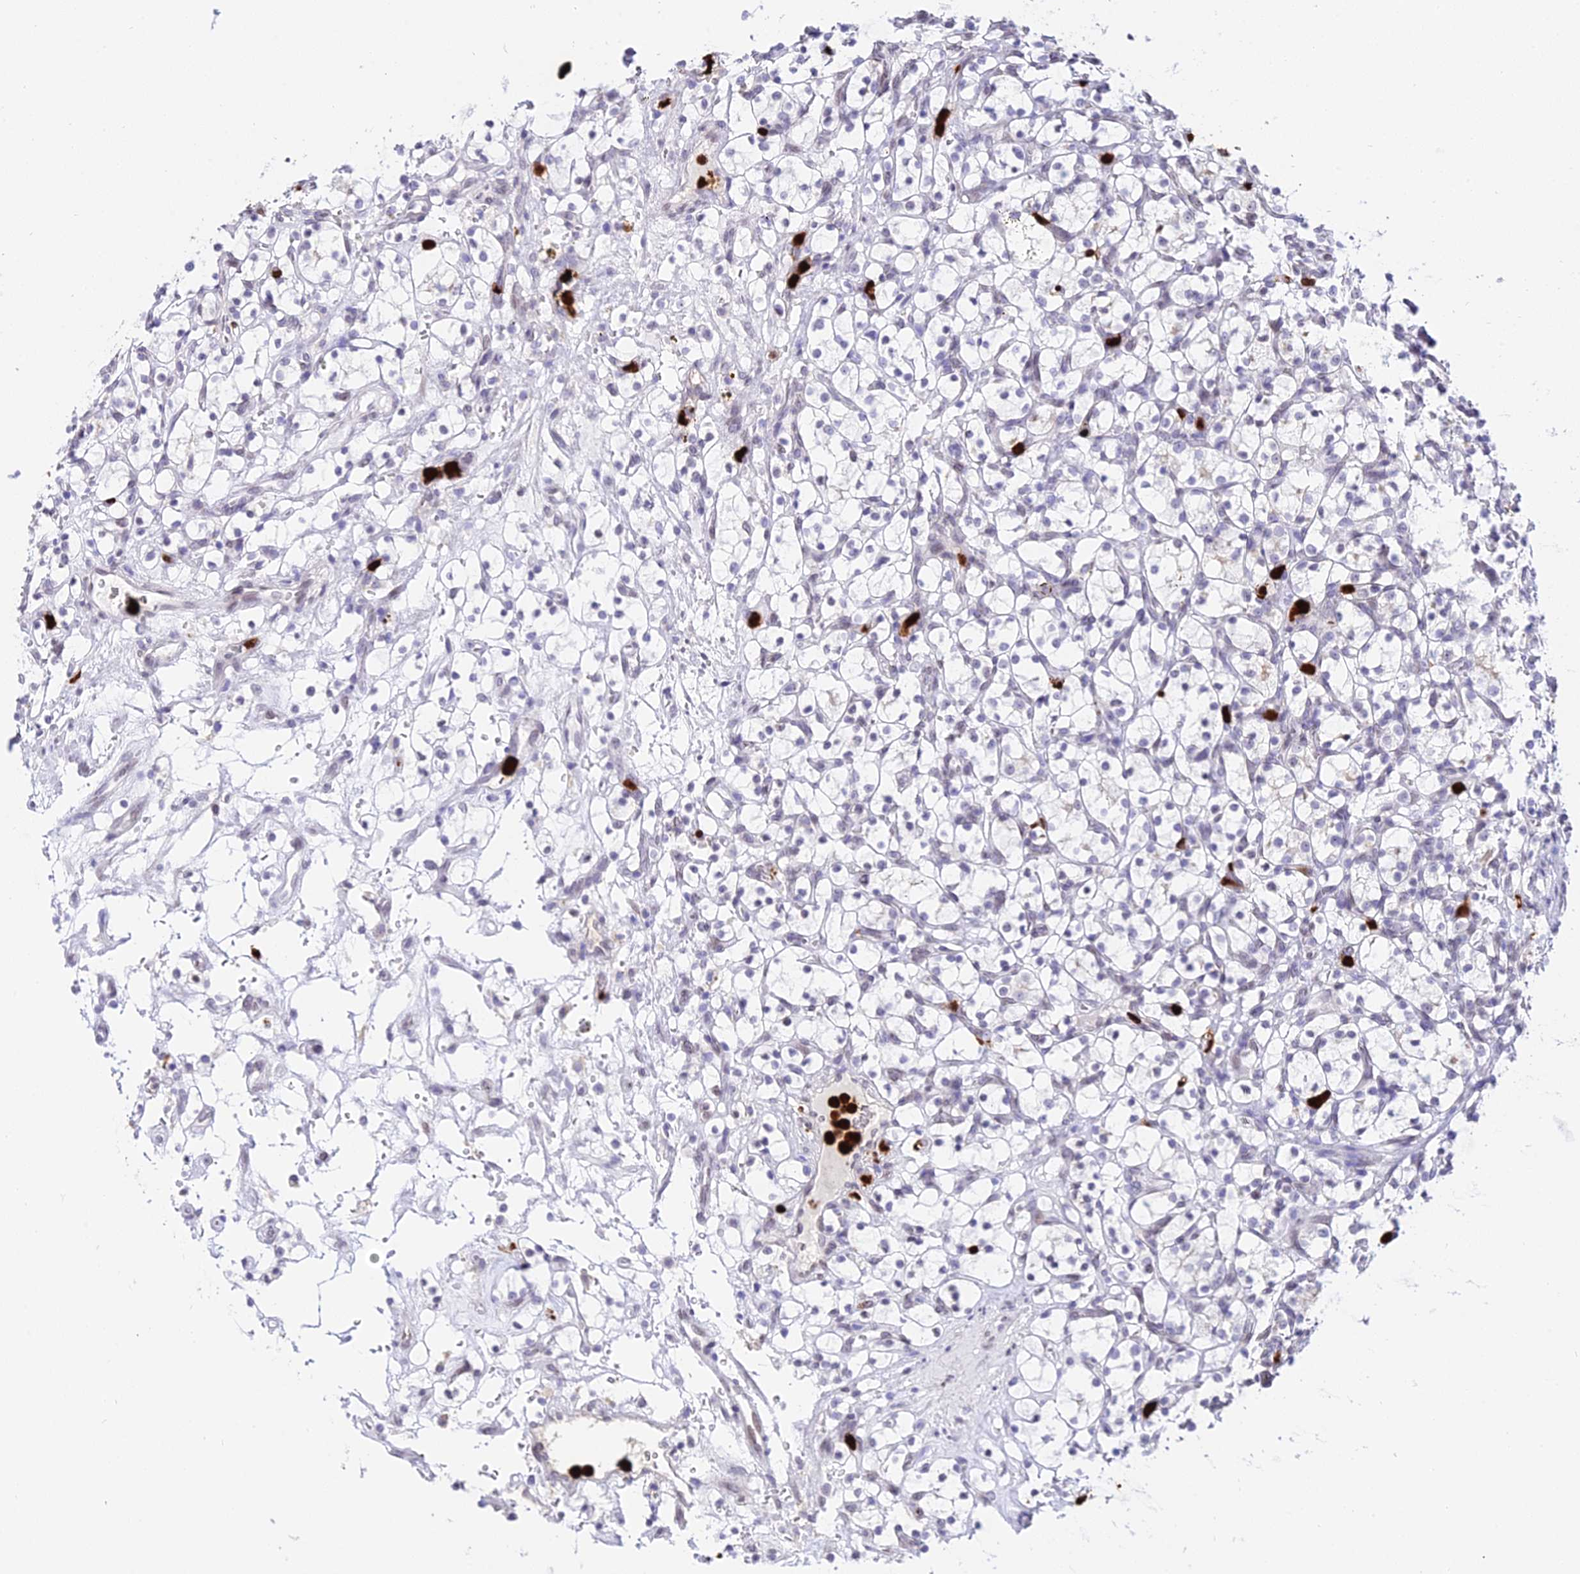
{"staining": {"intensity": "negative", "quantity": "none", "location": "none"}, "tissue": "renal cancer", "cell_type": "Tumor cells", "image_type": "cancer", "snomed": [{"axis": "morphology", "description": "Adenocarcinoma, NOS"}, {"axis": "topography", "description": "Kidney"}], "caption": "DAB immunohistochemical staining of renal adenocarcinoma reveals no significant staining in tumor cells.", "gene": "MCM10", "patient": {"sex": "female", "age": 69}}